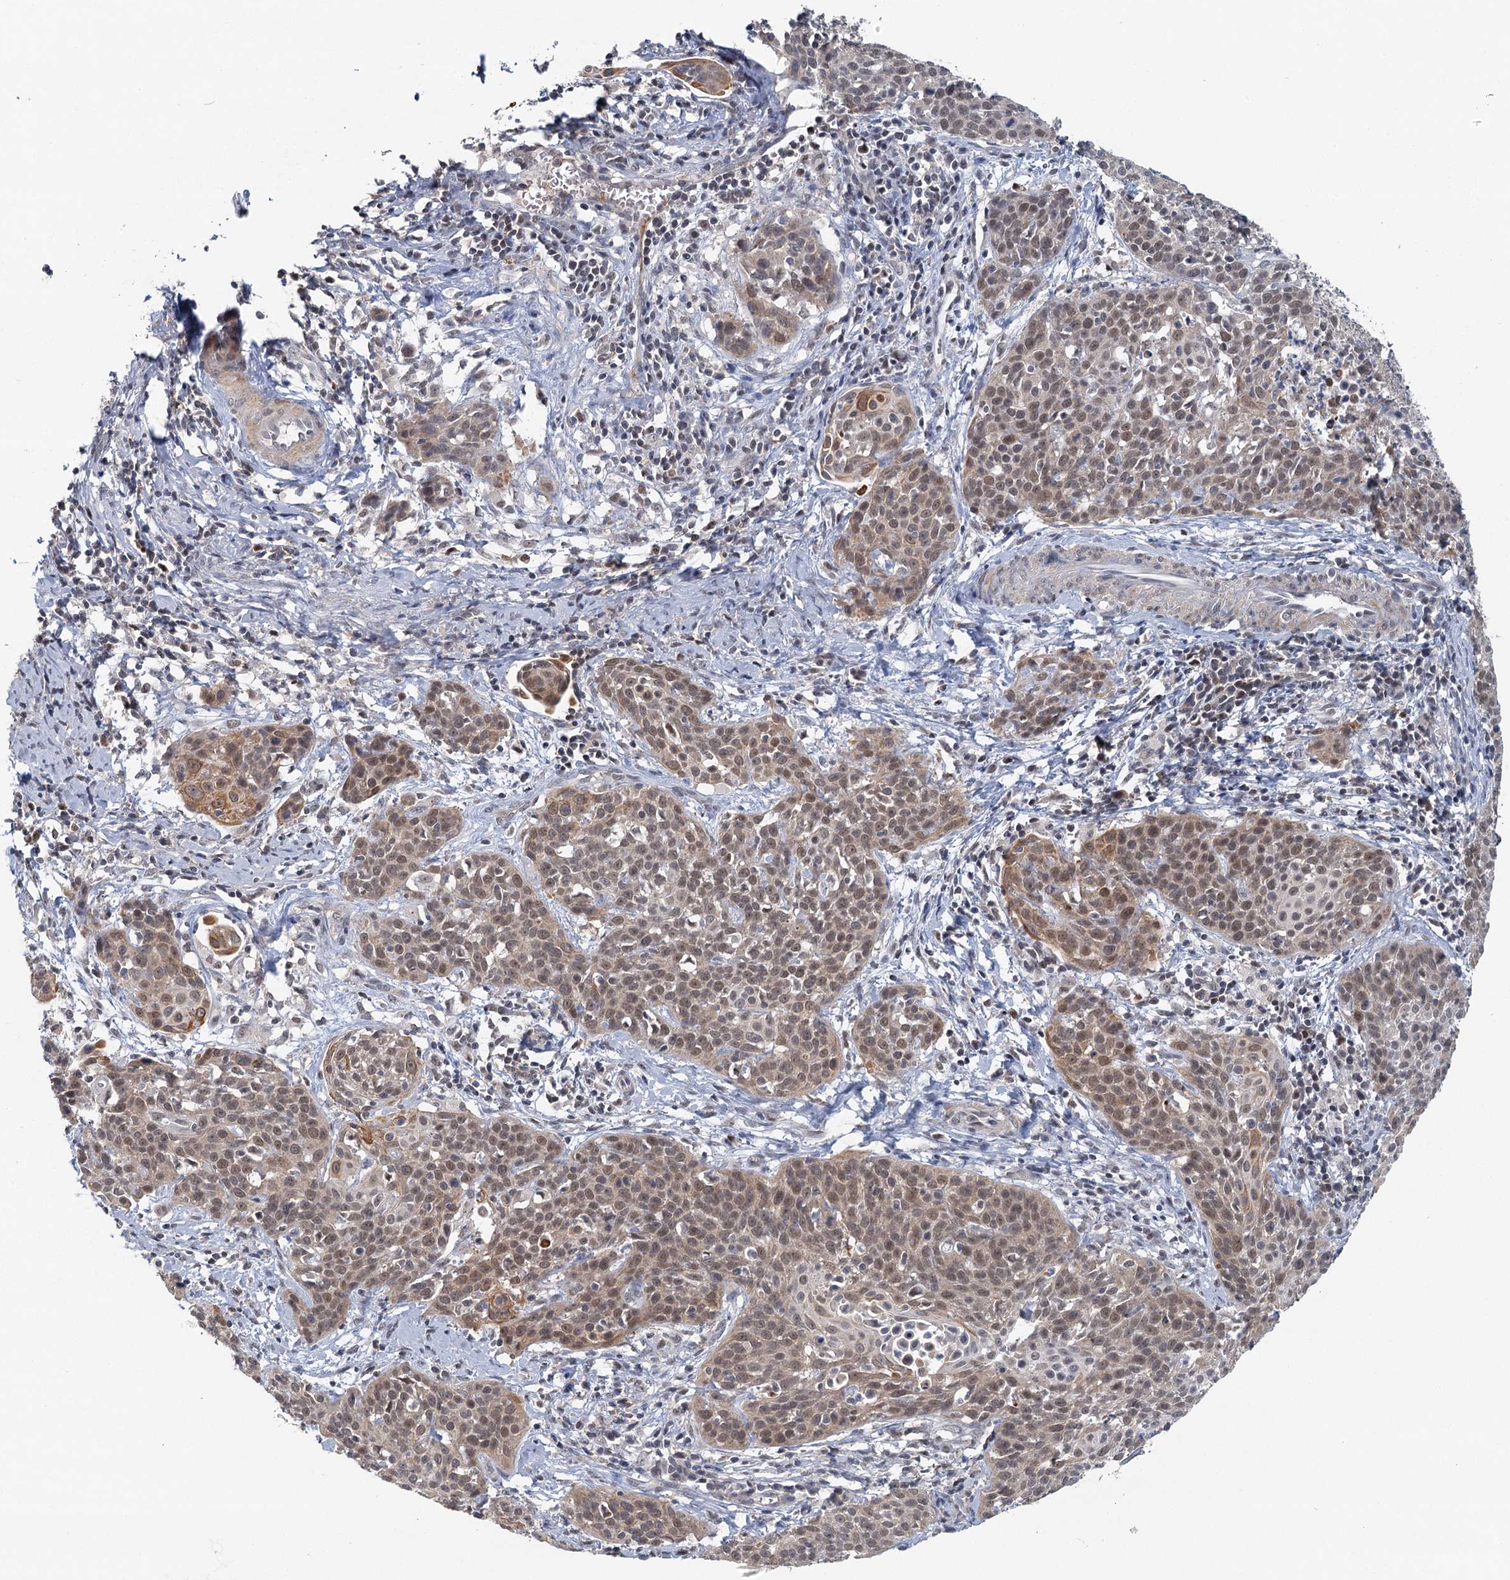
{"staining": {"intensity": "weak", "quantity": ">75%", "location": "nuclear"}, "tissue": "cervical cancer", "cell_type": "Tumor cells", "image_type": "cancer", "snomed": [{"axis": "morphology", "description": "Squamous cell carcinoma, NOS"}, {"axis": "topography", "description": "Cervix"}], "caption": "This histopathology image demonstrates cervical squamous cell carcinoma stained with immunohistochemistry to label a protein in brown. The nuclear of tumor cells show weak positivity for the protein. Nuclei are counter-stained blue.", "gene": "GPATCH11", "patient": {"sex": "female", "age": 38}}